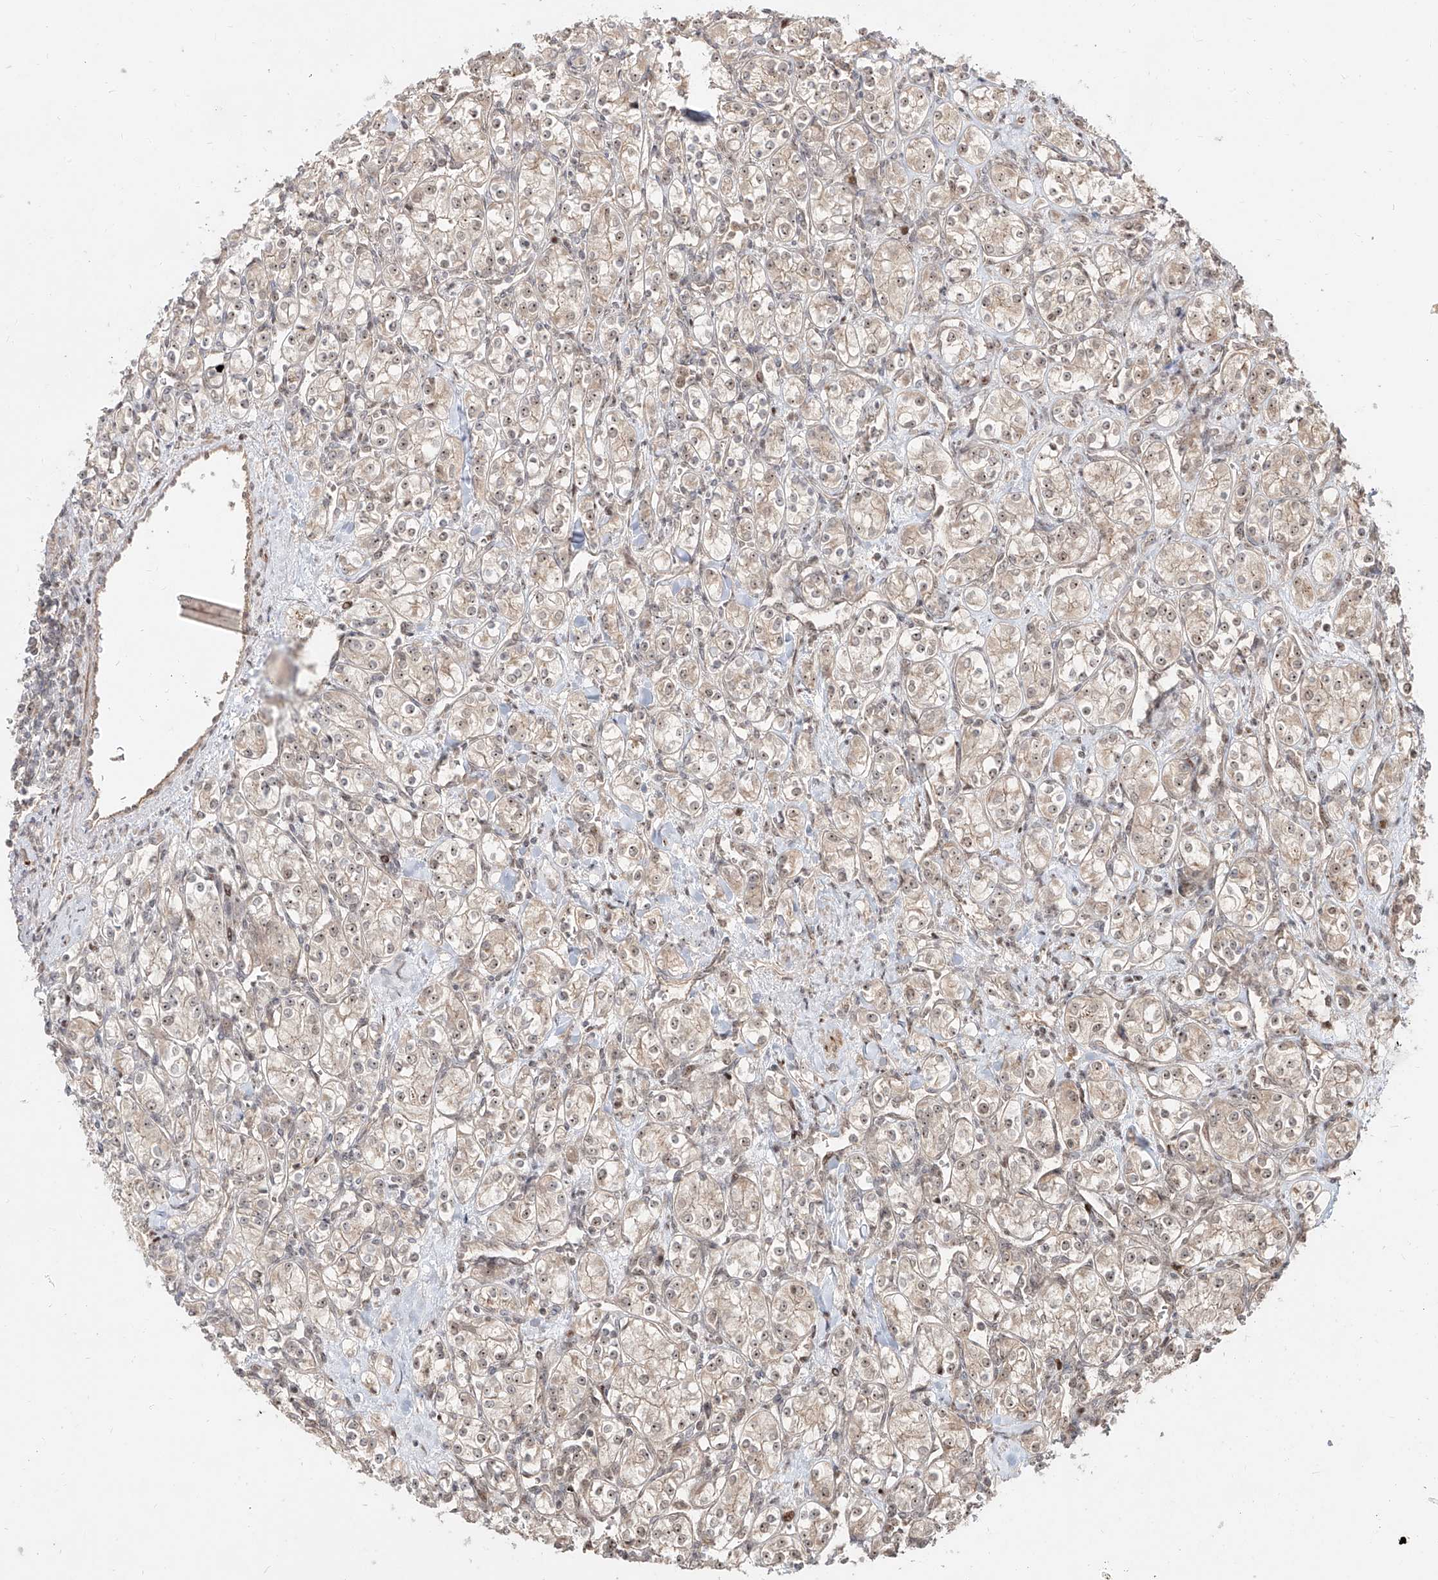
{"staining": {"intensity": "weak", "quantity": ">75%", "location": "cytoplasmic/membranous,nuclear"}, "tissue": "renal cancer", "cell_type": "Tumor cells", "image_type": "cancer", "snomed": [{"axis": "morphology", "description": "Adenocarcinoma, NOS"}, {"axis": "topography", "description": "Kidney"}], "caption": "High-magnification brightfield microscopy of renal cancer (adenocarcinoma) stained with DAB (3,3'-diaminobenzidine) (brown) and counterstained with hematoxylin (blue). tumor cells exhibit weak cytoplasmic/membranous and nuclear expression is identified in about>75% of cells.", "gene": "ZNF710", "patient": {"sex": "male", "age": 77}}